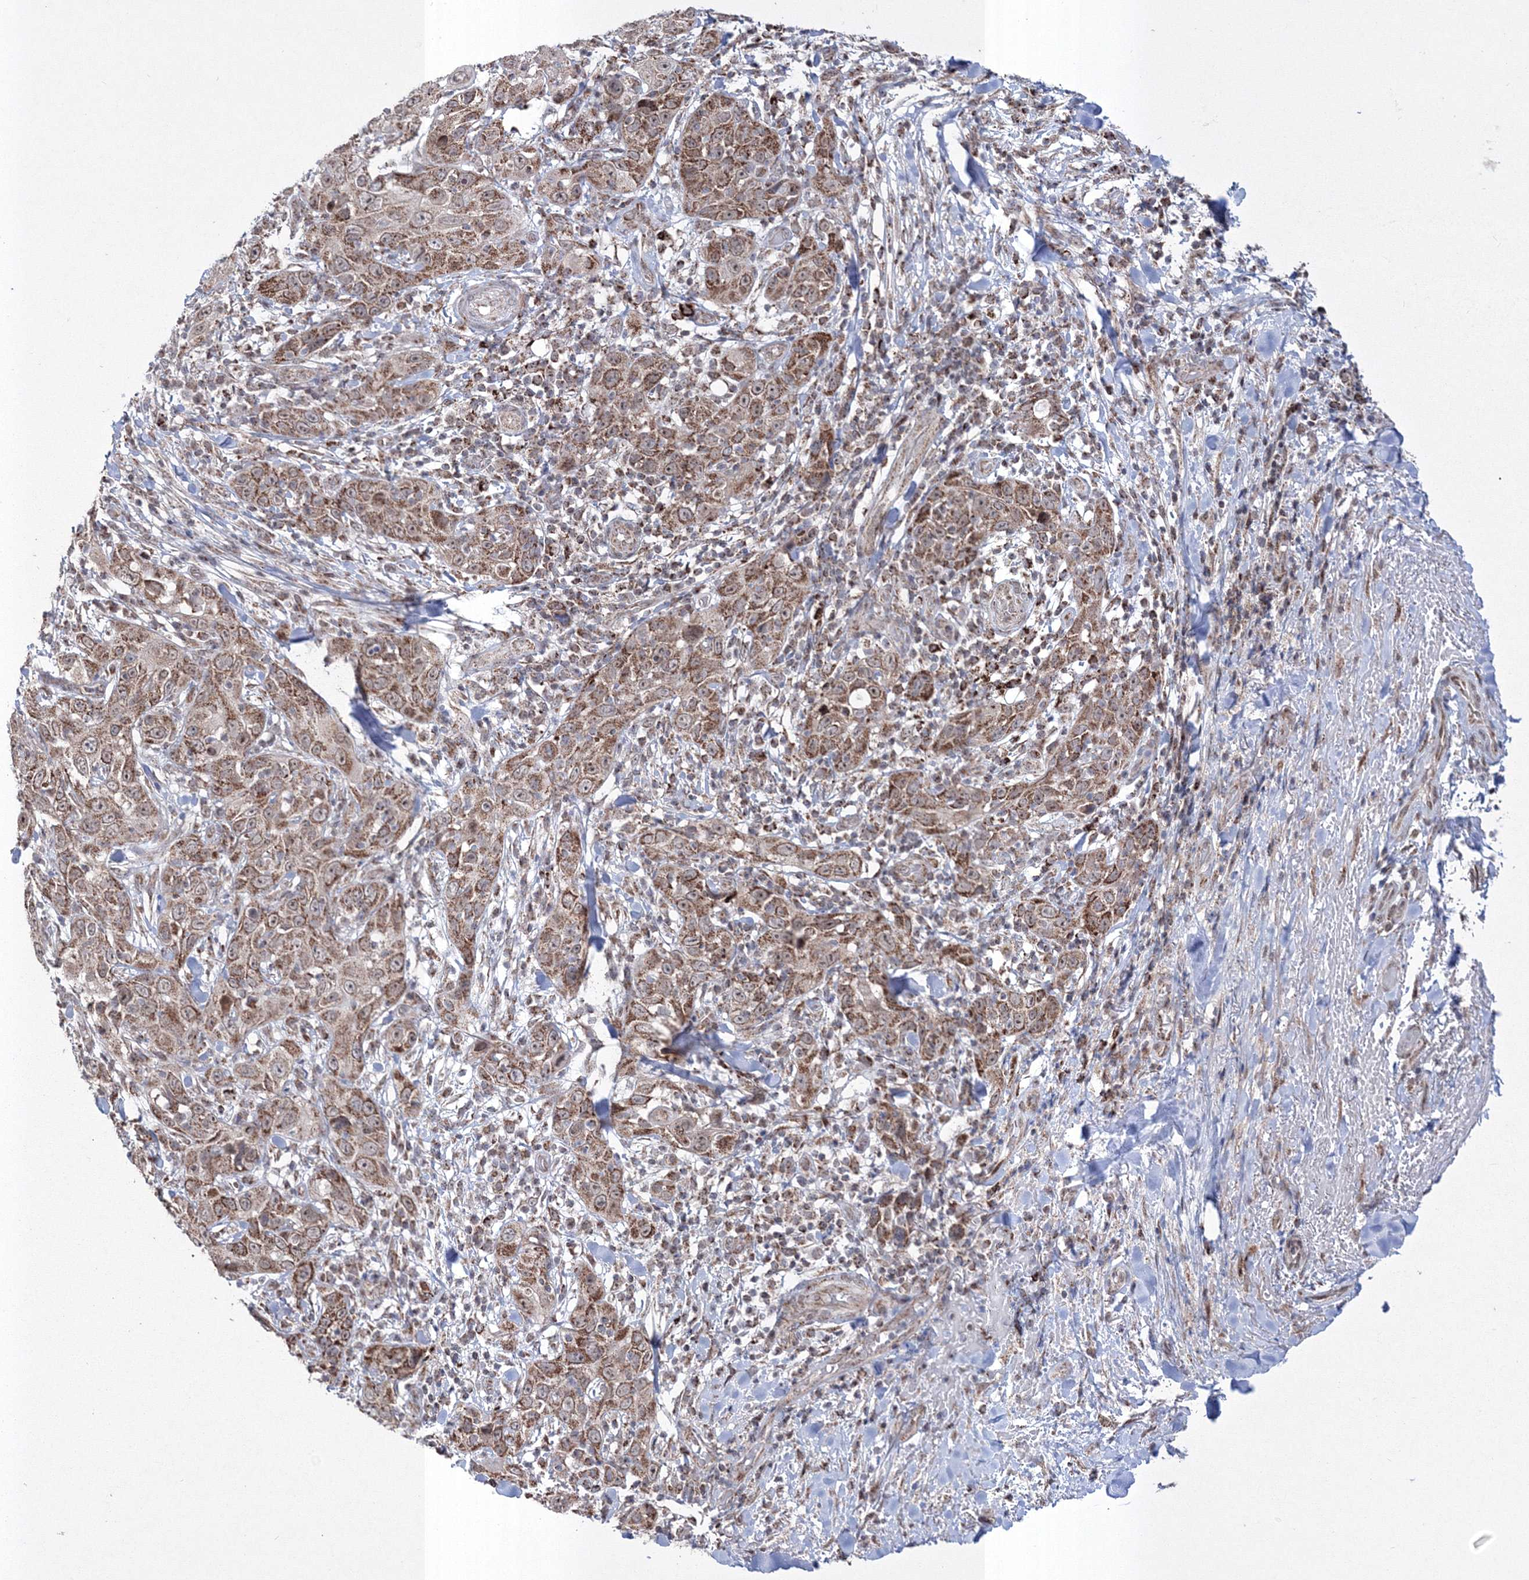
{"staining": {"intensity": "strong", "quantity": ">75%", "location": "cytoplasmic/membranous"}, "tissue": "skin cancer", "cell_type": "Tumor cells", "image_type": "cancer", "snomed": [{"axis": "morphology", "description": "Squamous cell carcinoma, NOS"}, {"axis": "topography", "description": "Skin"}], "caption": "Strong cytoplasmic/membranous protein expression is appreciated in about >75% of tumor cells in squamous cell carcinoma (skin). (brown staining indicates protein expression, while blue staining denotes nuclei).", "gene": "GRSF1", "patient": {"sex": "female", "age": 88}}